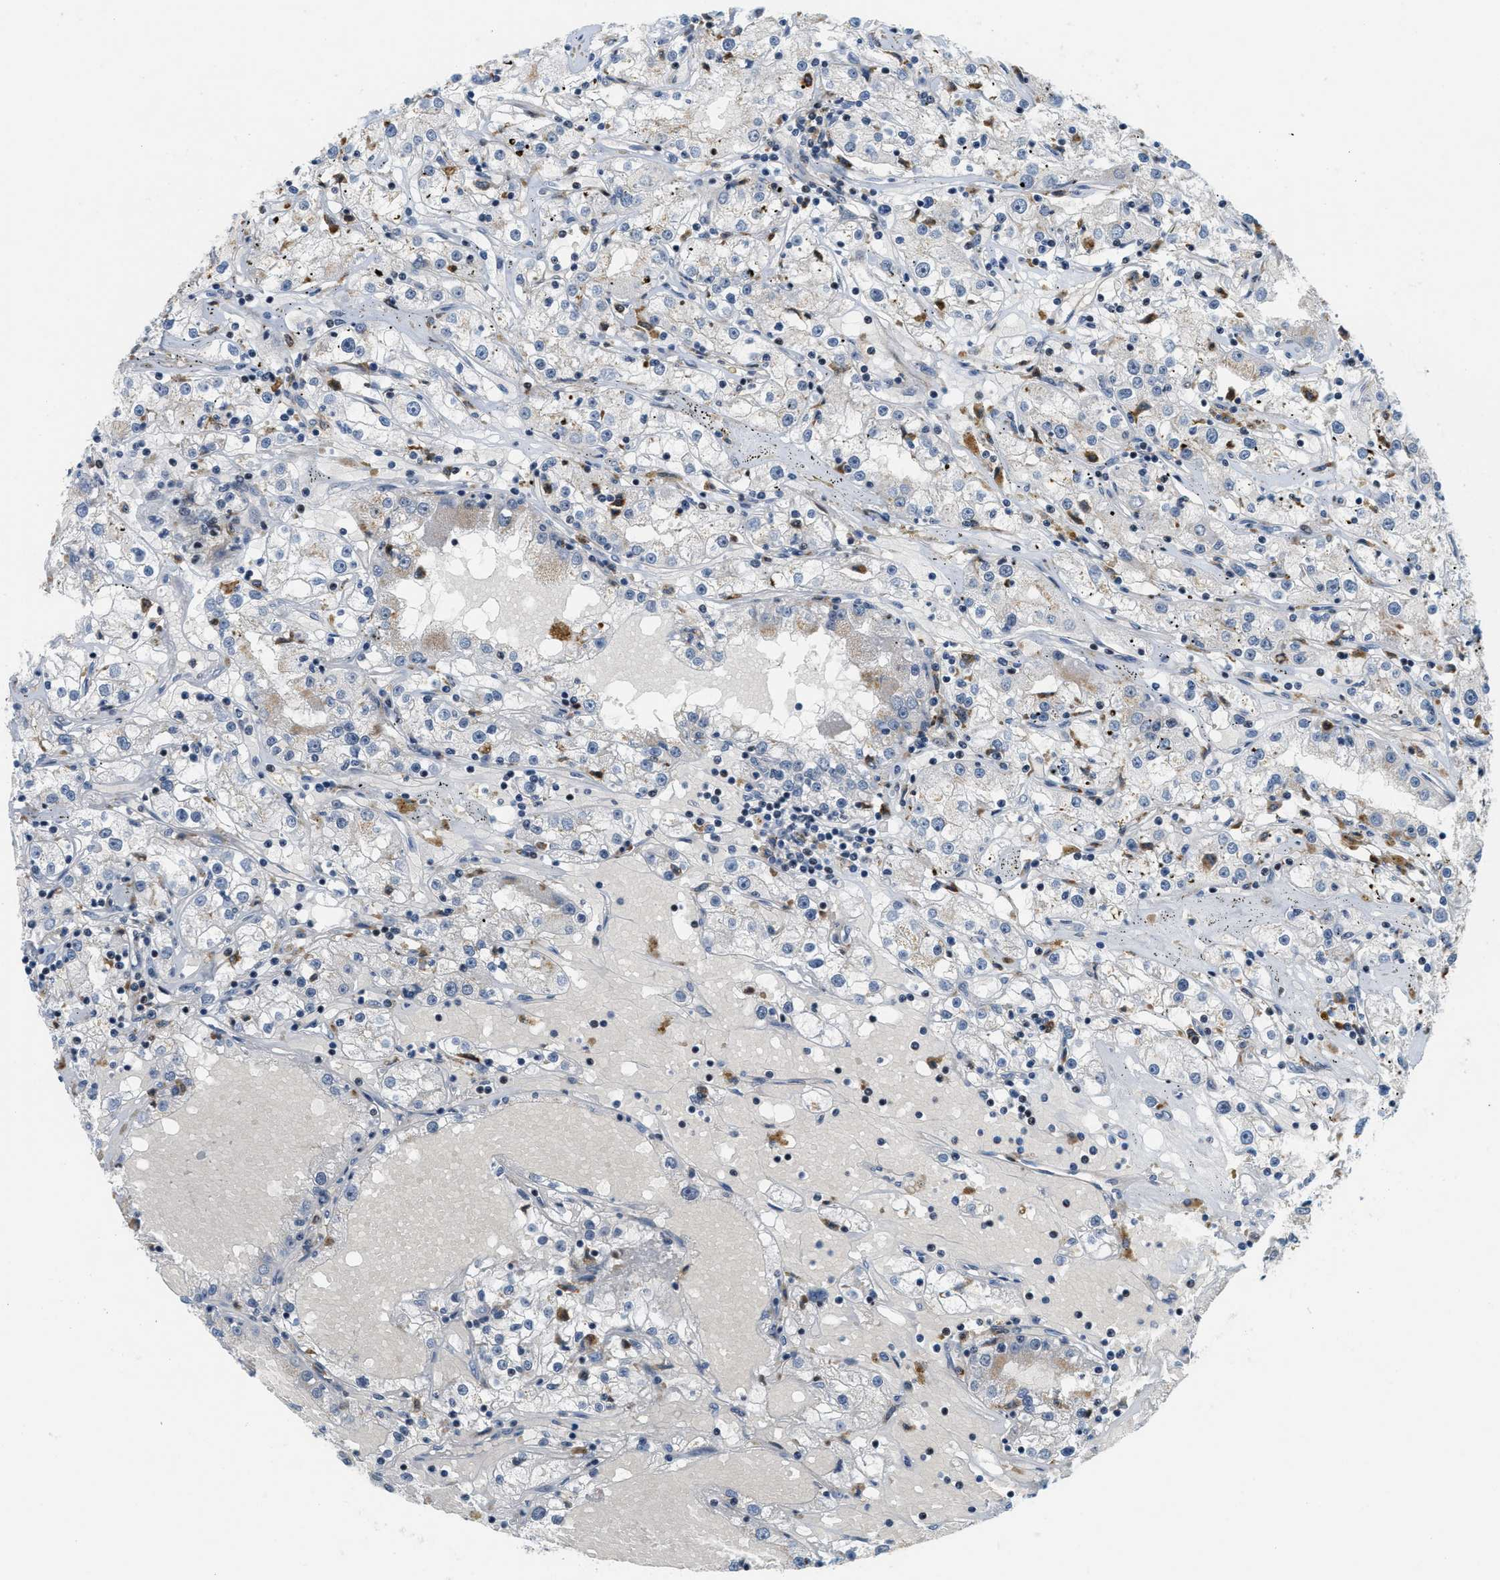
{"staining": {"intensity": "negative", "quantity": "none", "location": "none"}, "tissue": "renal cancer", "cell_type": "Tumor cells", "image_type": "cancer", "snomed": [{"axis": "morphology", "description": "Adenocarcinoma, NOS"}, {"axis": "topography", "description": "Kidney"}], "caption": "The photomicrograph displays no staining of tumor cells in renal adenocarcinoma.", "gene": "ING1", "patient": {"sex": "male", "age": 56}}